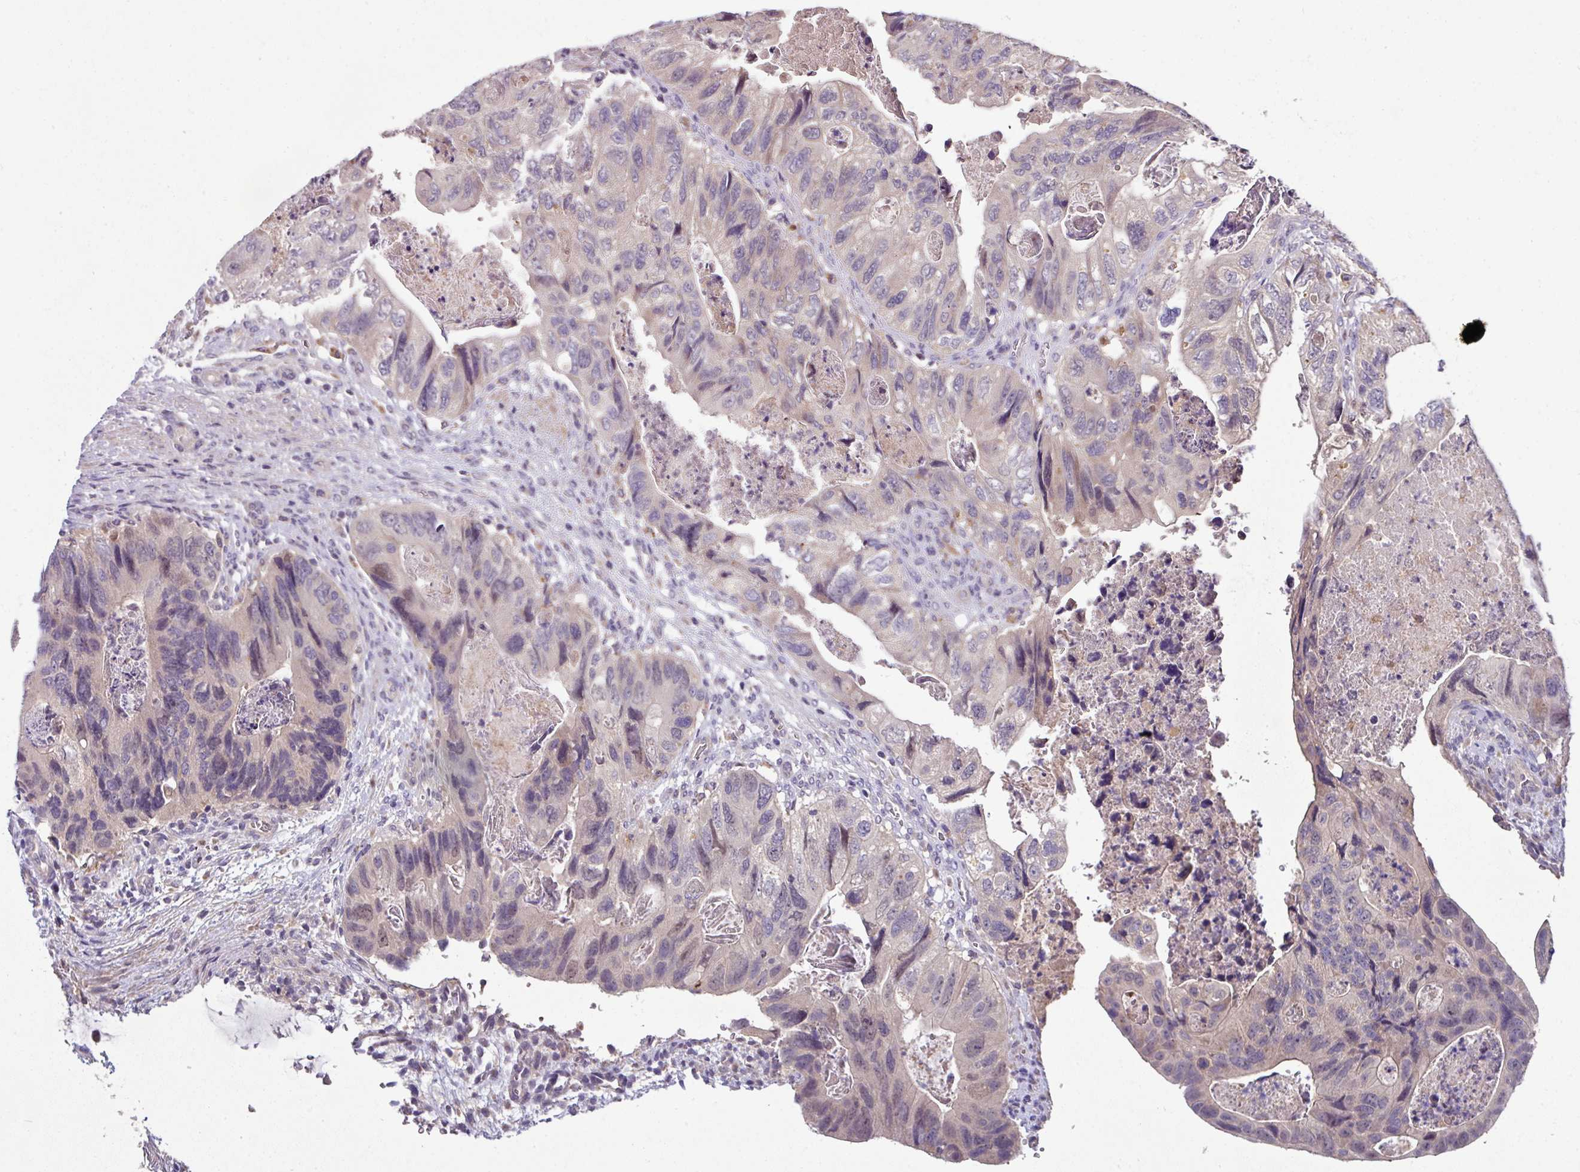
{"staining": {"intensity": "negative", "quantity": "none", "location": "none"}, "tissue": "colorectal cancer", "cell_type": "Tumor cells", "image_type": "cancer", "snomed": [{"axis": "morphology", "description": "Adenocarcinoma, NOS"}, {"axis": "topography", "description": "Rectum"}], "caption": "Human adenocarcinoma (colorectal) stained for a protein using immunohistochemistry exhibits no staining in tumor cells.", "gene": "AEBP2", "patient": {"sex": "male", "age": 63}}